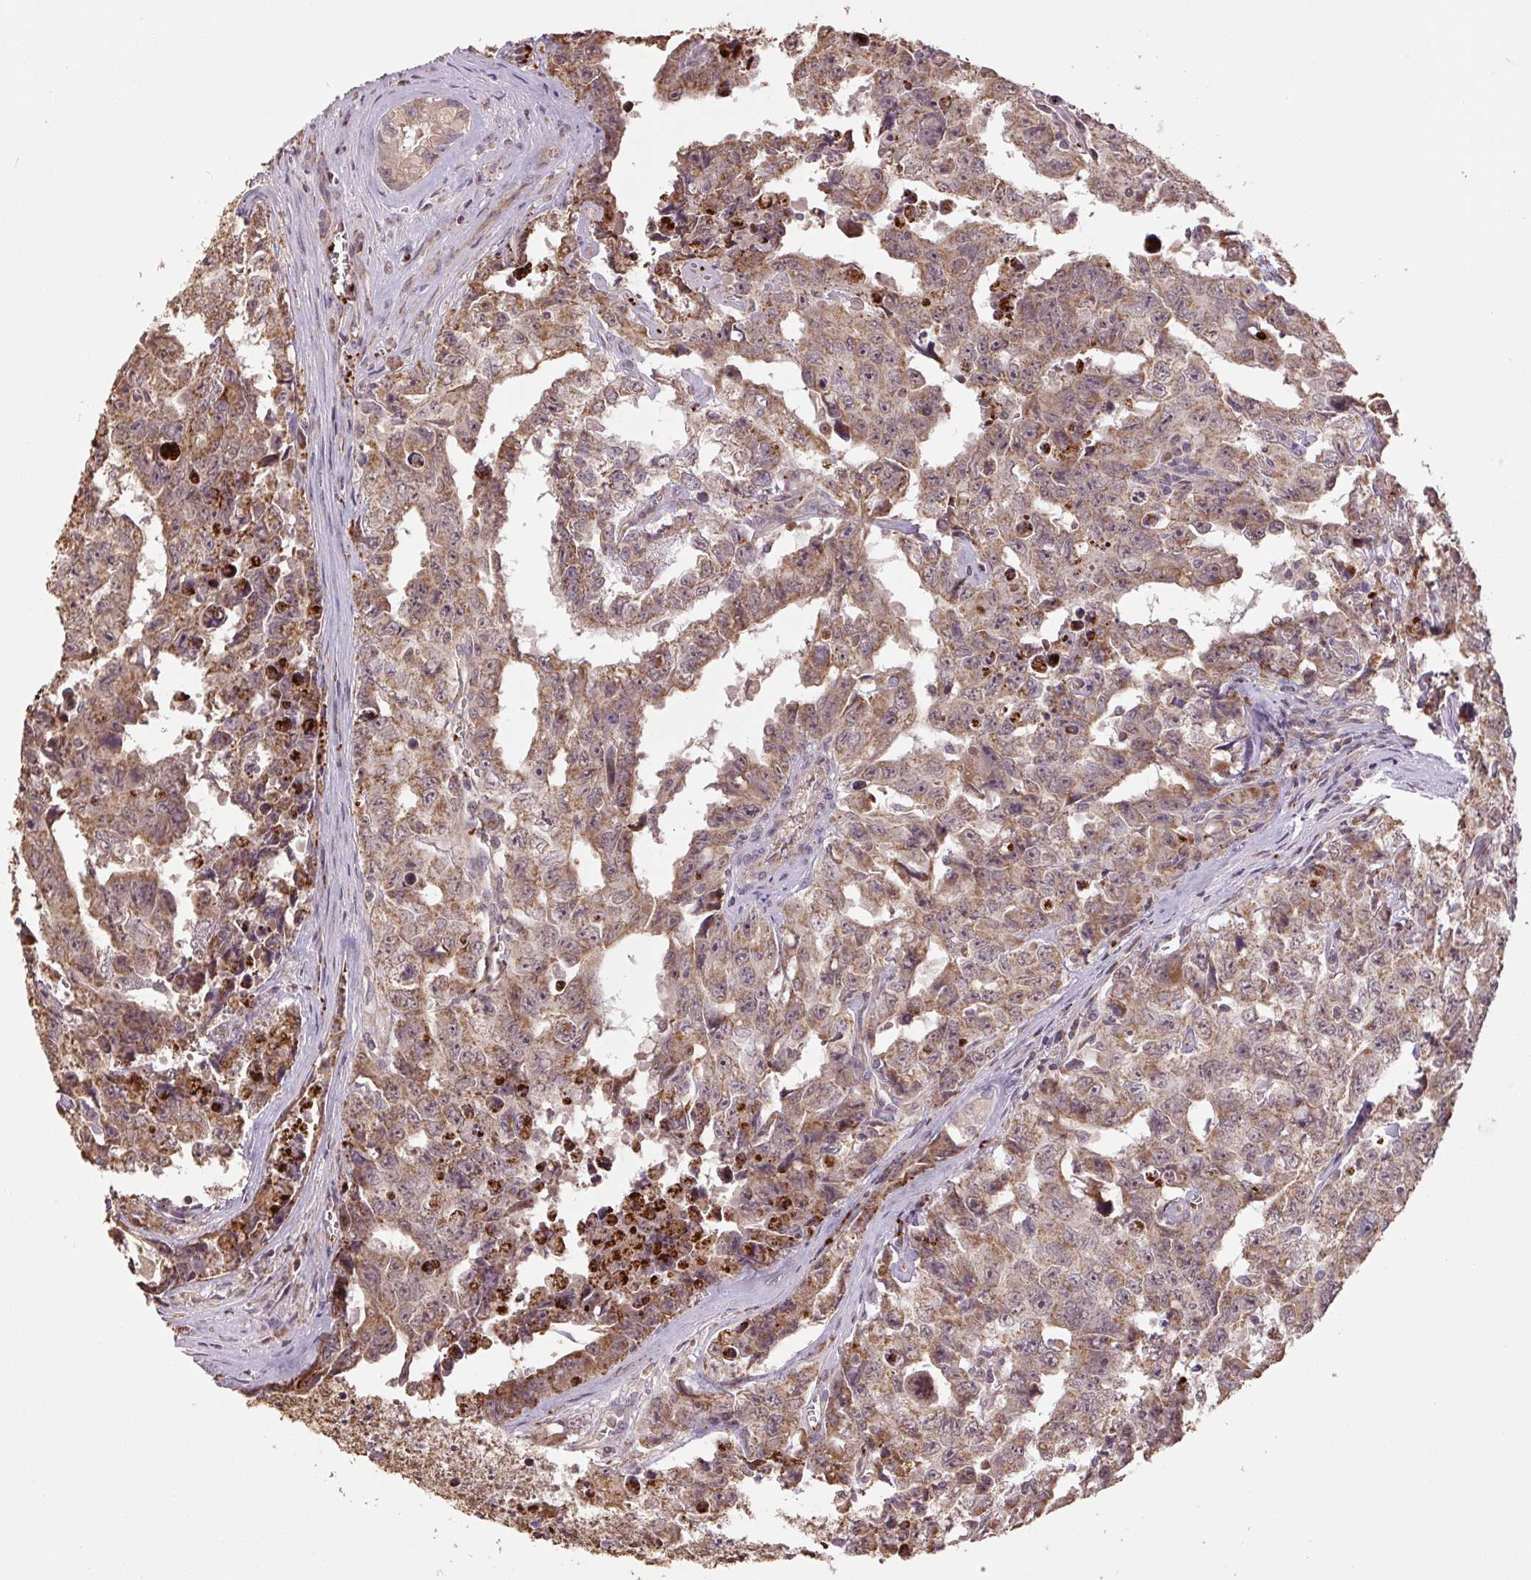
{"staining": {"intensity": "moderate", "quantity": ">75%", "location": "cytoplasmic/membranous"}, "tissue": "testis cancer", "cell_type": "Tumor cells", "image_type": "cancer", "snomed": [{"axis": "morphology", "description": "Carcinoma, Embryonal, NOS"}, {"axis": "topography", "description": "Testis"}], "caption": "Immunohistochemical staining of human testis embryonal carcinoma demonstrates medium levels of moderate cytoplasmic/membranous protein positivity in approximately >75% of tumor cells.", "gene": "TMEM160", "patient": {"sex": "male", "age": 24}}